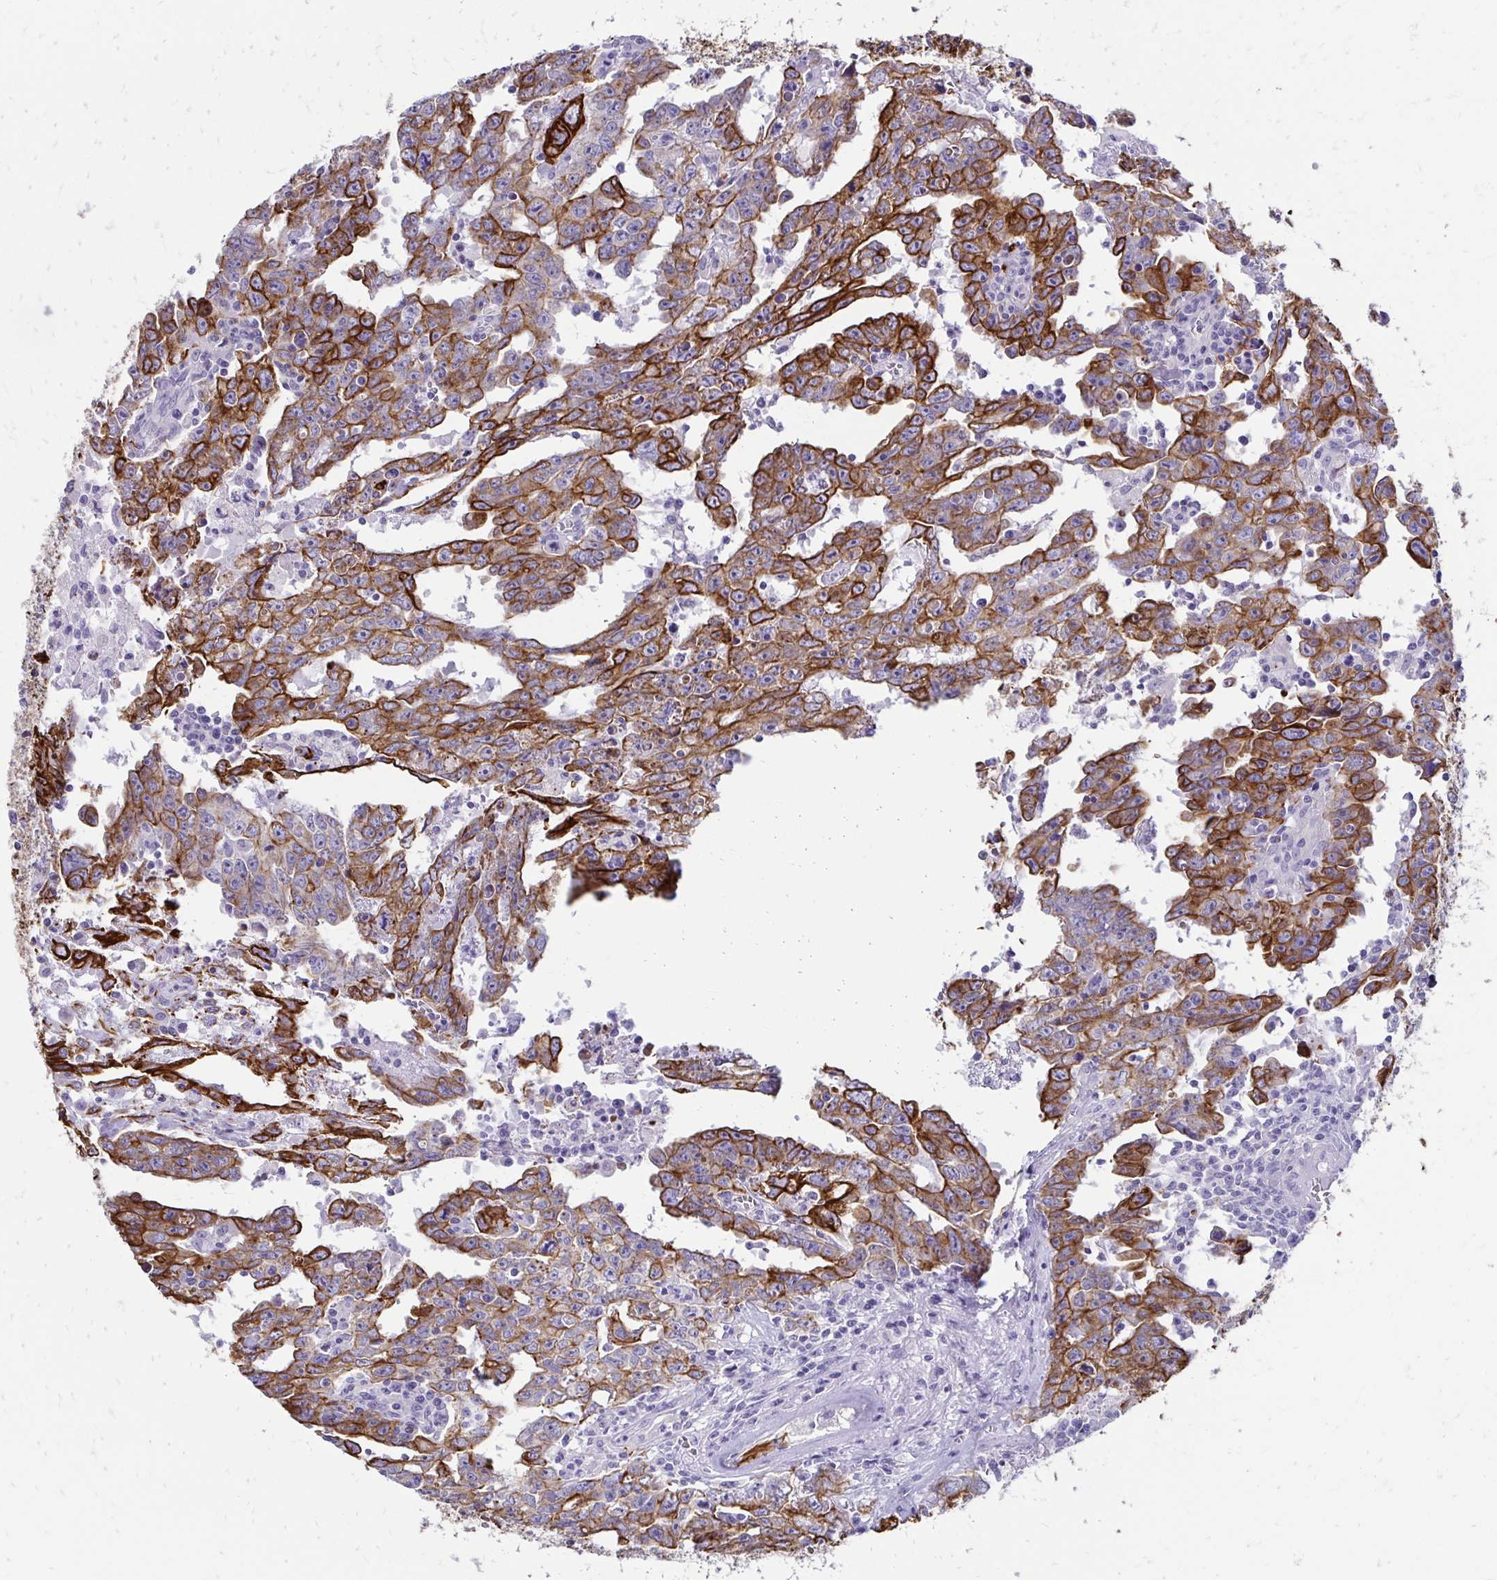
{"staining": {"intensity": "moderate", "quantity": ">75%", "location": "cytoplasmic/membranous"}, "tissue": "testis cancer", "cell_type": "Tumor cells", "image_type": "cancer", "snomed": [{"axis": "morphology", "description": "Carcinoma, Embryonal, NOS"}, {"axis": "topography", "description": "Testis"}], "caption": "Brown immunohistochemical staining in human embryonal carcinoma (testis) shows moderate cytoplasmic/membranous expression in approximately >75% of tumor cells. (Stains: DAB (3,3'-diaminobenzidine) in brown, nuclei in blue, Microscopy: brightfield microscopy at high magnification).", "gene": "C1QTNF2", "patient": {"sex": "male", "age": 22}}